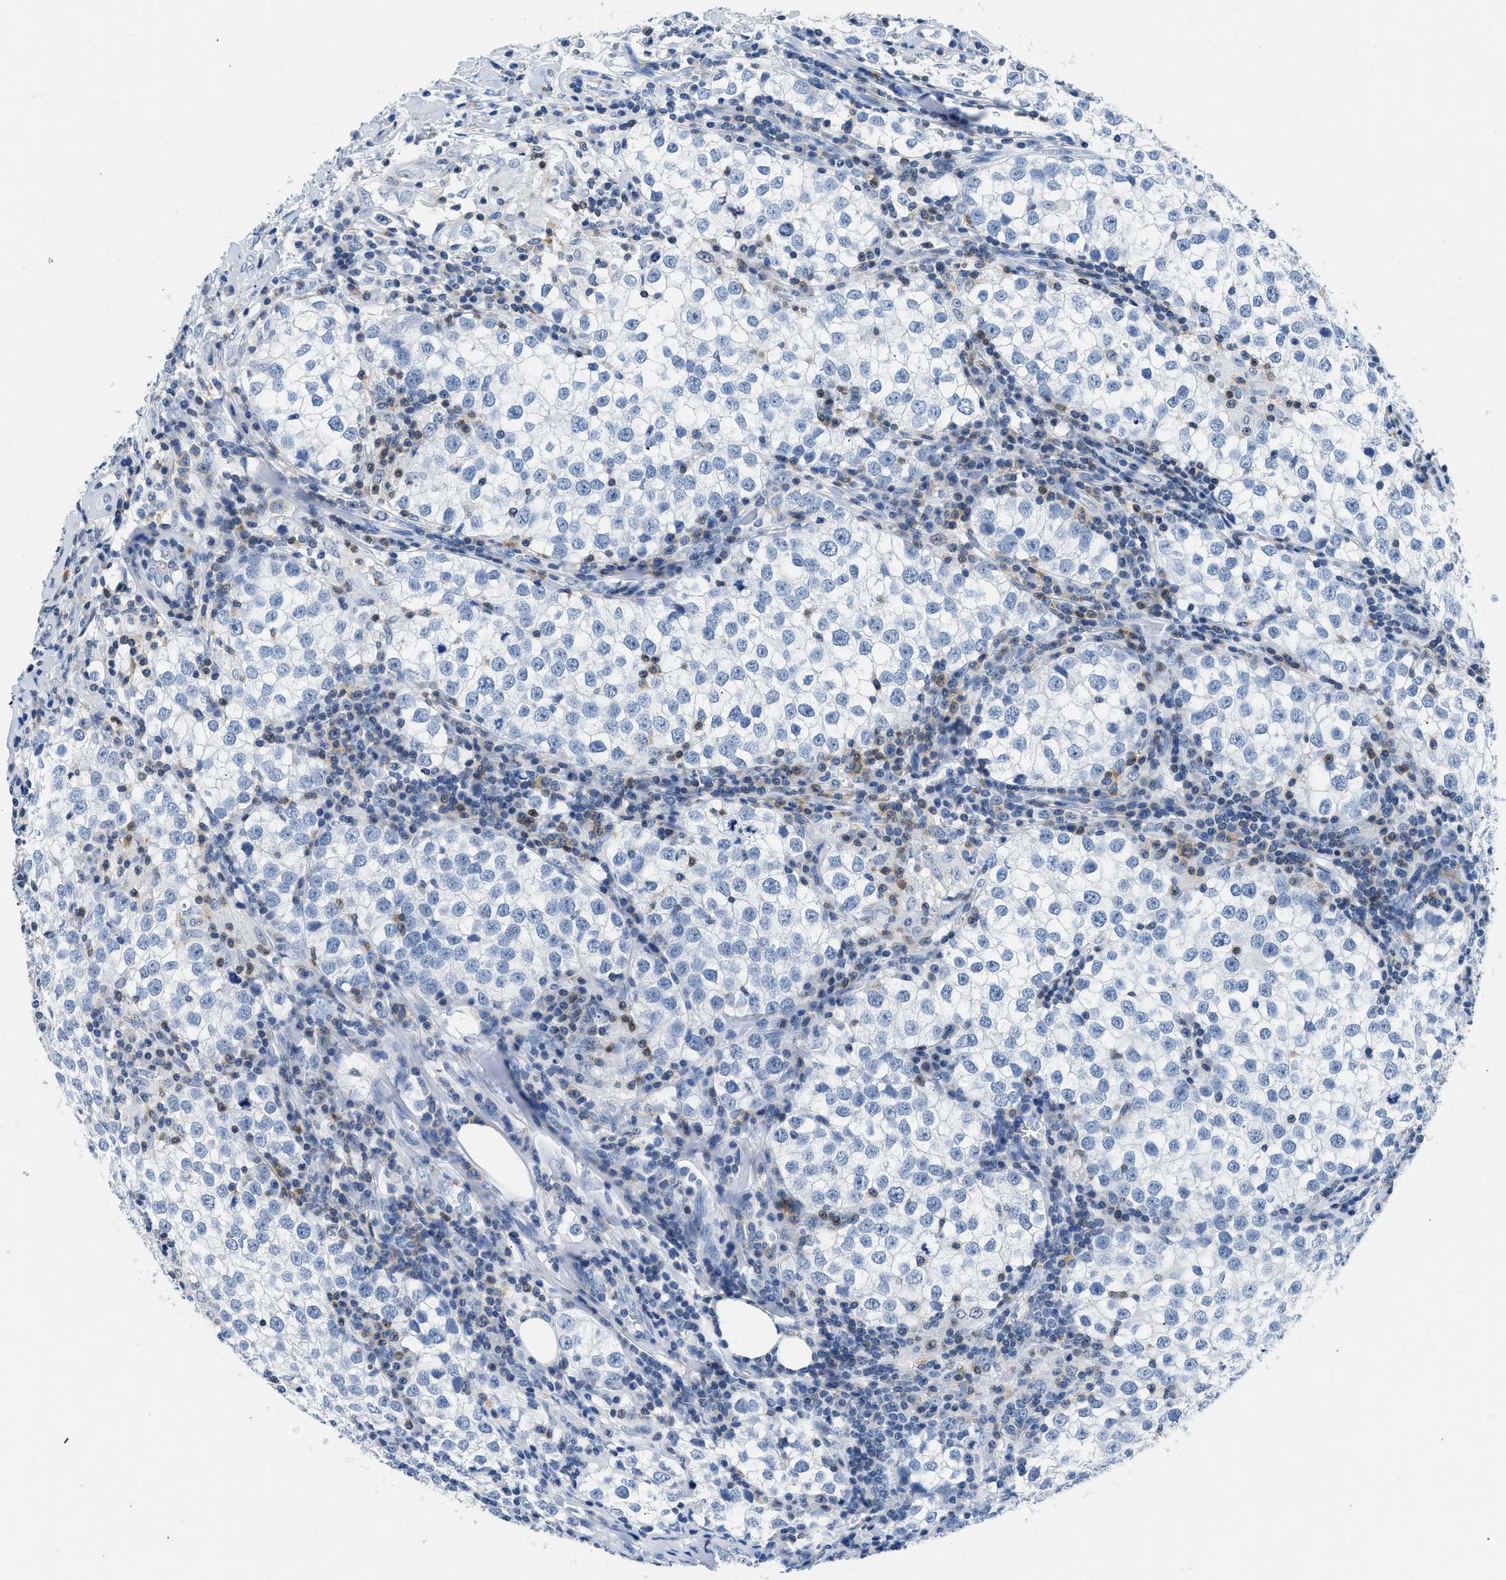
{"staining": {"intensity": "negative", "quantity": "none", "location": "none"}, "tissue": "testis cancer", "cell_type": "Tumor cells", "image_type": "cancer", "snomed": [{"axis": "morphology", "description": "Seminoma, NOS"}, {"axis": "morphology", "description": "Carcinoma, Embryonal, NOS"}, {"axis": "topography", "description": "Testis"}], "caption": "The image demonstrates no significant positivity in tumor cells of testis embryonal carcinoma. (DAB (3,3'-diaminobenzidine) immunohistochemistry (IHC), high magnification).", "gene": "NFATC2", "patient": {"sex": "male", "age": 36}}